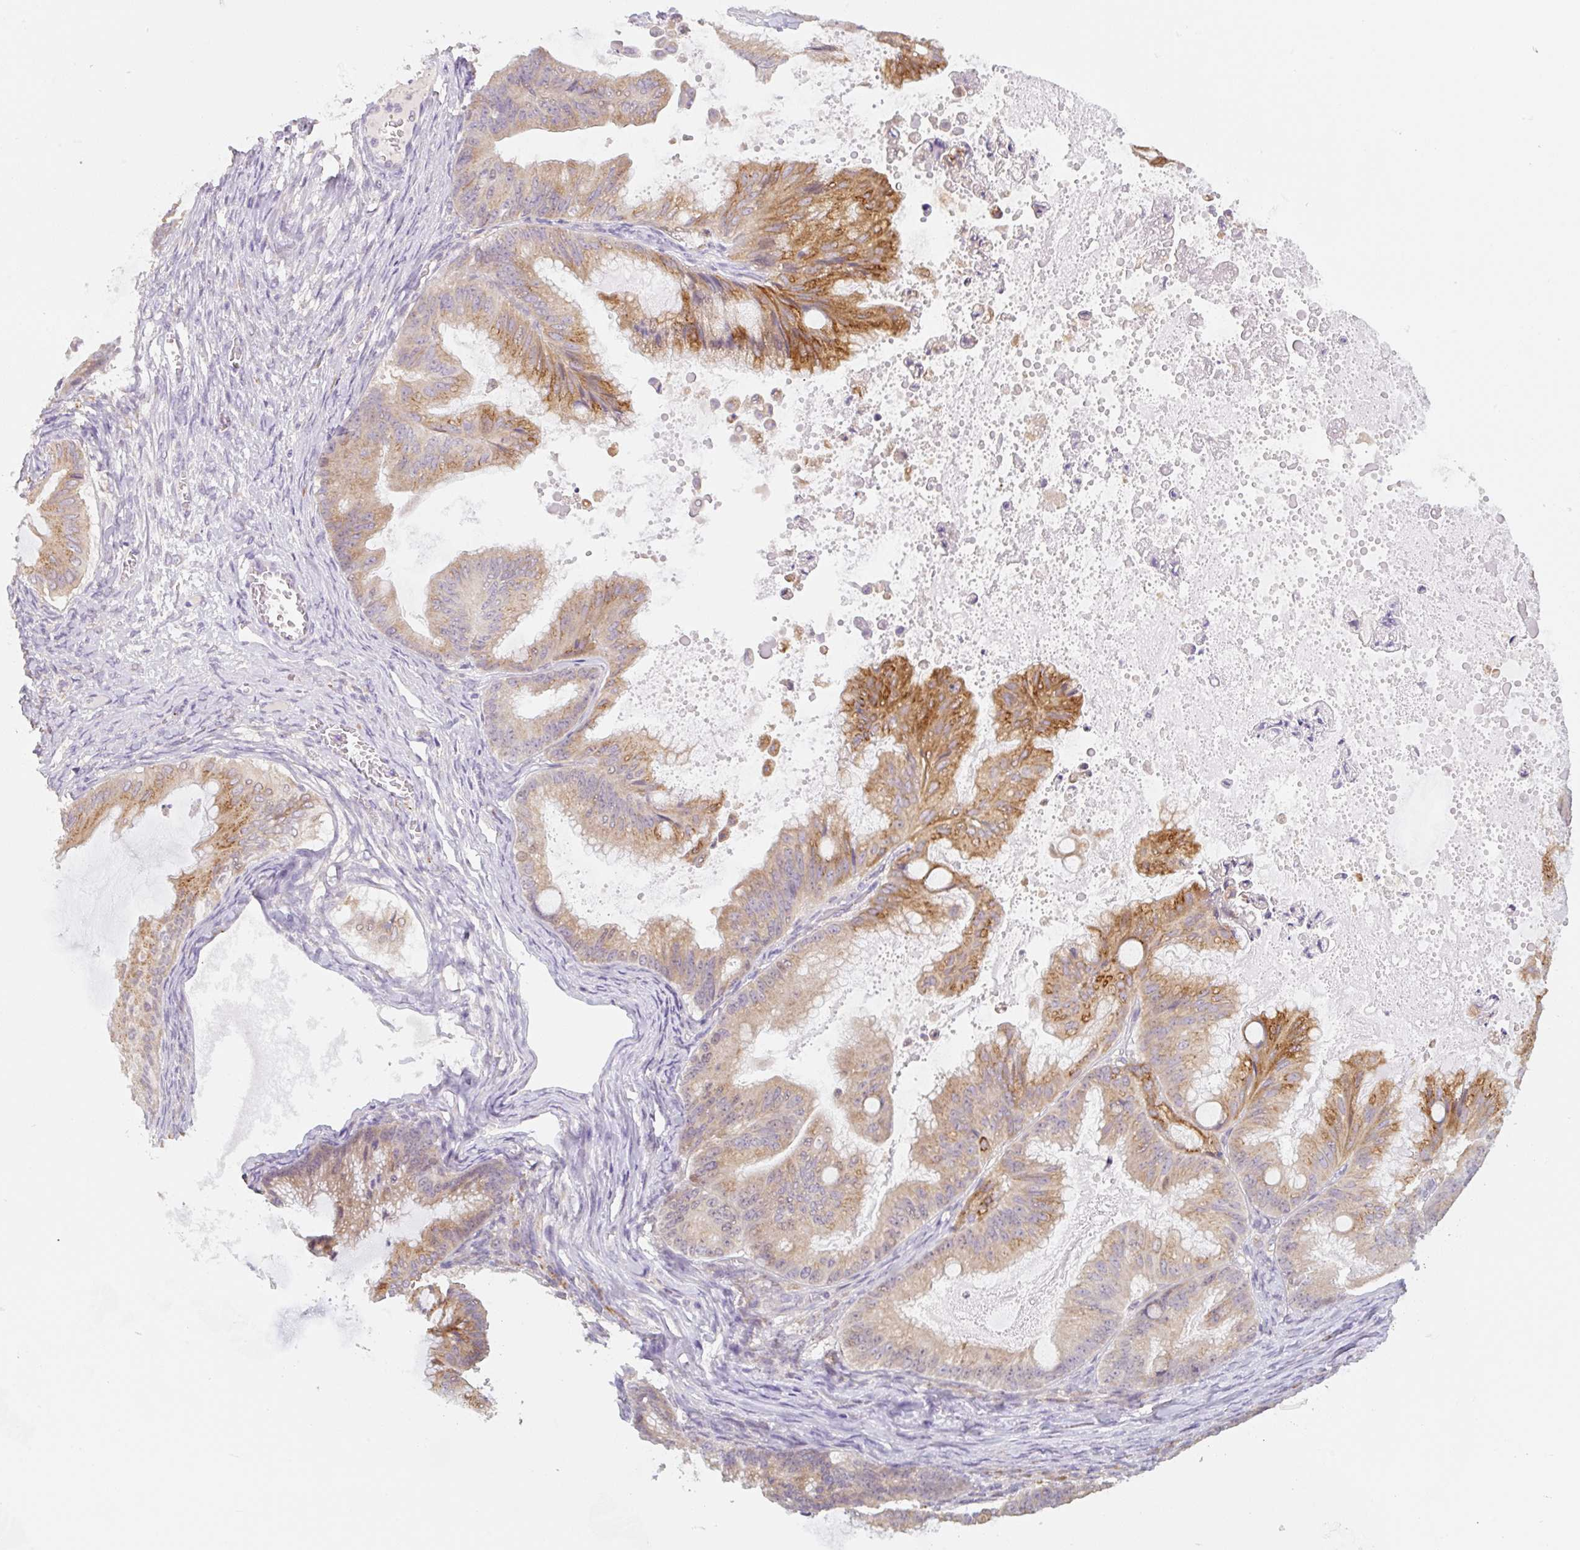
{"staining": {"intensity": "moderate", "quantity": ">75%", "location": "cytoplasmic/membranous"}, "tissue": "ovarian cancer", "cell_type": "Tumor cells", "image_type": "cancer", "snomed": [{"axis": "morphology", "description": "Cystadenocarcinoma, mucinous, NOS"}, {"axis": "topography", "description": "Ovary"}], "caption": "This micrograph shows ovarian cancer (mucinous cystadenocarcinoma) stained with IHC to label a protein in brown. The cytoplasmic/membranous of tumor cells show moderate positivity for the protein. Nuclei are counter-stained blue.", "gene": "MIA2", "patient": {"sex": "female", "age": 71}}